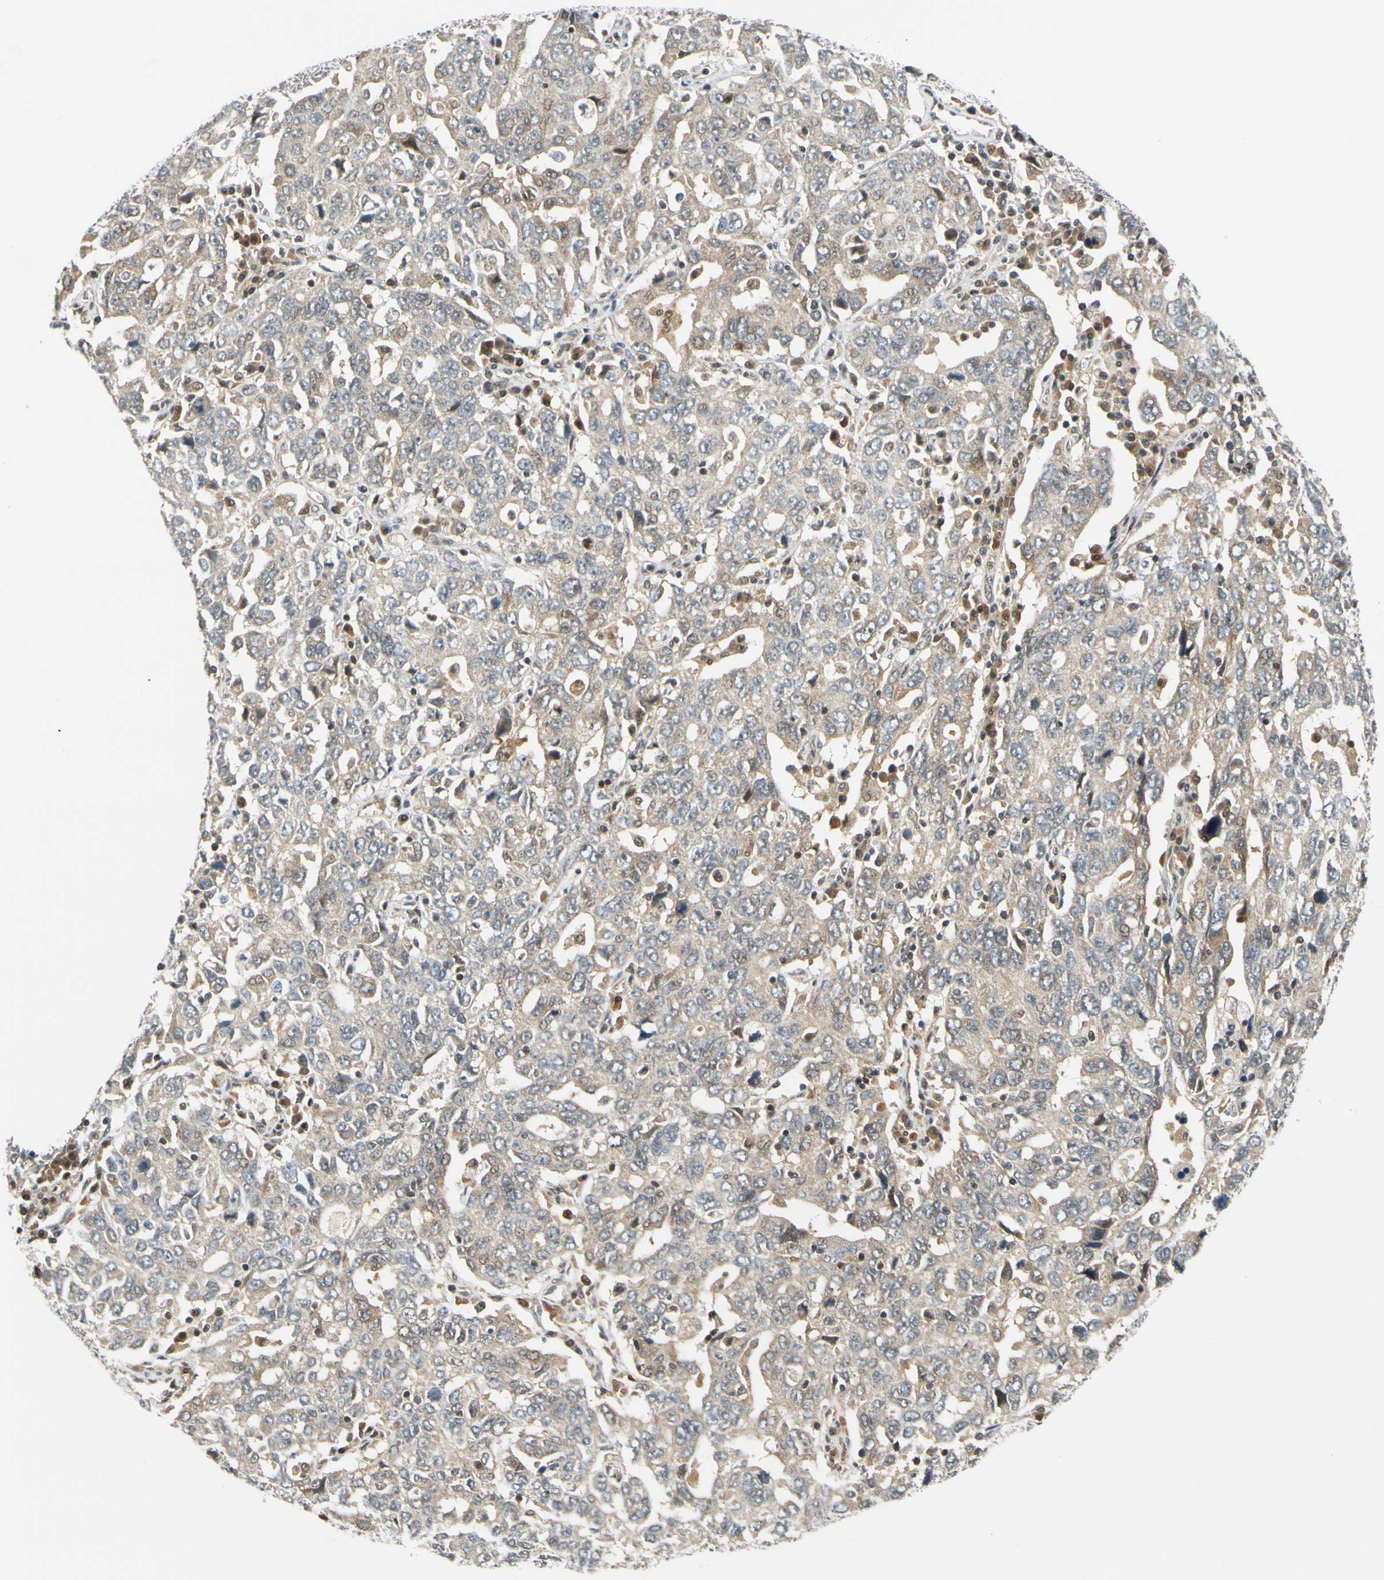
{"staining": {"intensity": "weak", "quantity": ">75%", "location": "cytoplasmic/membranous"}, "tissue": "ovarian cancer", "cell_type": "Tumor cells", "image_type": "cancer", "snomed": [{"axis": "morphology", "description": "Carcinoma, endometroid"}, {"axis": "topography", "description": "Ovary"}], "caption": "DAB immunohistochemical staining of ovarian cancer exhibits weak cytoplasmic/membranous protein expression in approximately >75% of tumor cells.", "gene": "MAPK9", "patient": {"sex": "female", "age": 62}}